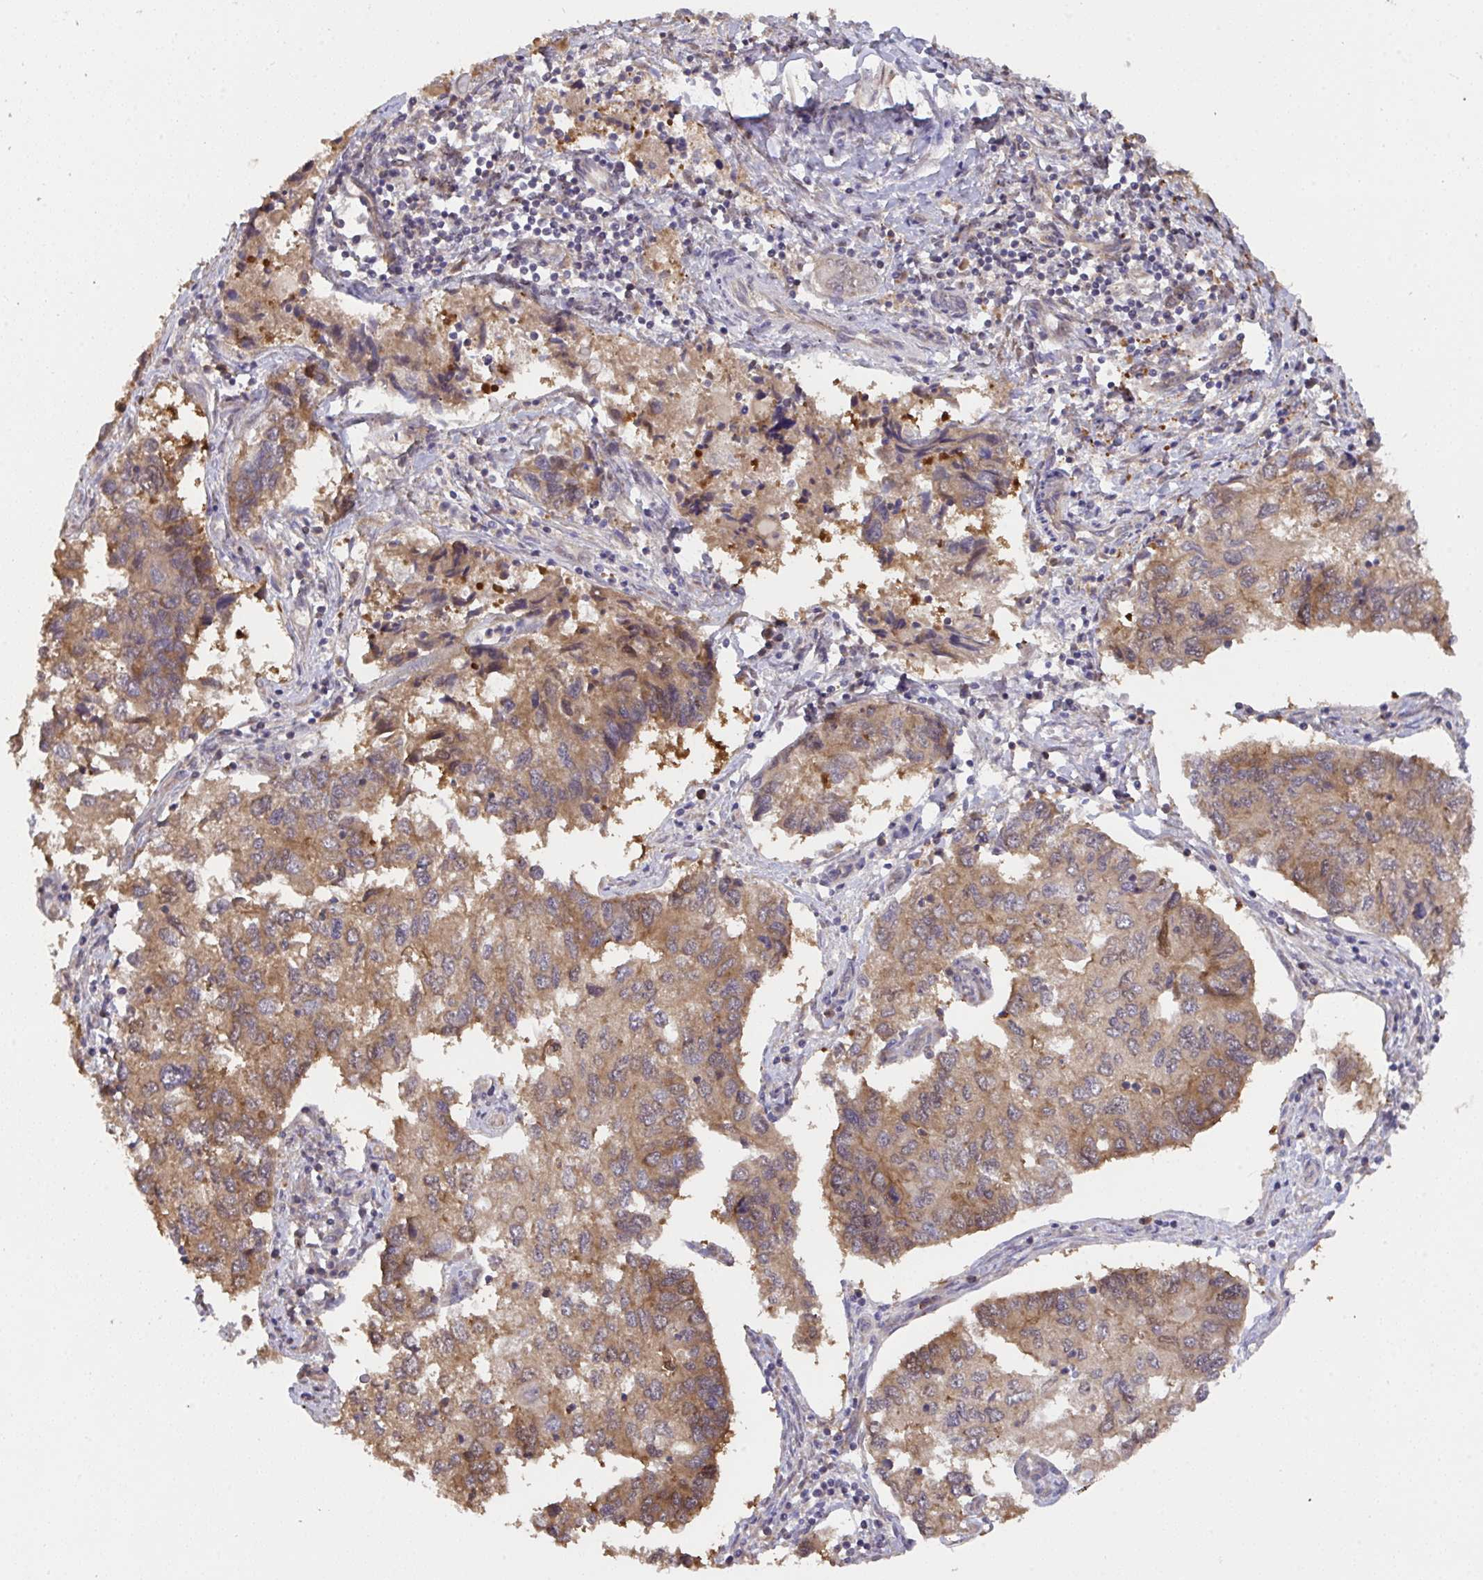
{"staining": {"intensity": "moderate", "quantity": ">75%", "location": "cytoplasmic/membranous"}, "tissue": "endometrial cancer", "cell_type": "Tumor cells", "image_type": "cancer", "snomed": [{"axis": "morphology", "description": "Carcinoma, NOS"}, {"axis": "topography", "description": "Uterus"}], "caption": "Immunohistochemistry (DAB (3,3'-diaminobenzidine)) staining of human endometrial carcinoma shows moderate cytoplasmic/membranous protein positivity in approximately >75% of tumor cells. (brown staining indicates protein expression, while blue staining denotes nuclei).", "gene": "C12orf57", "patient": {"sex": "female", "age": 76}}